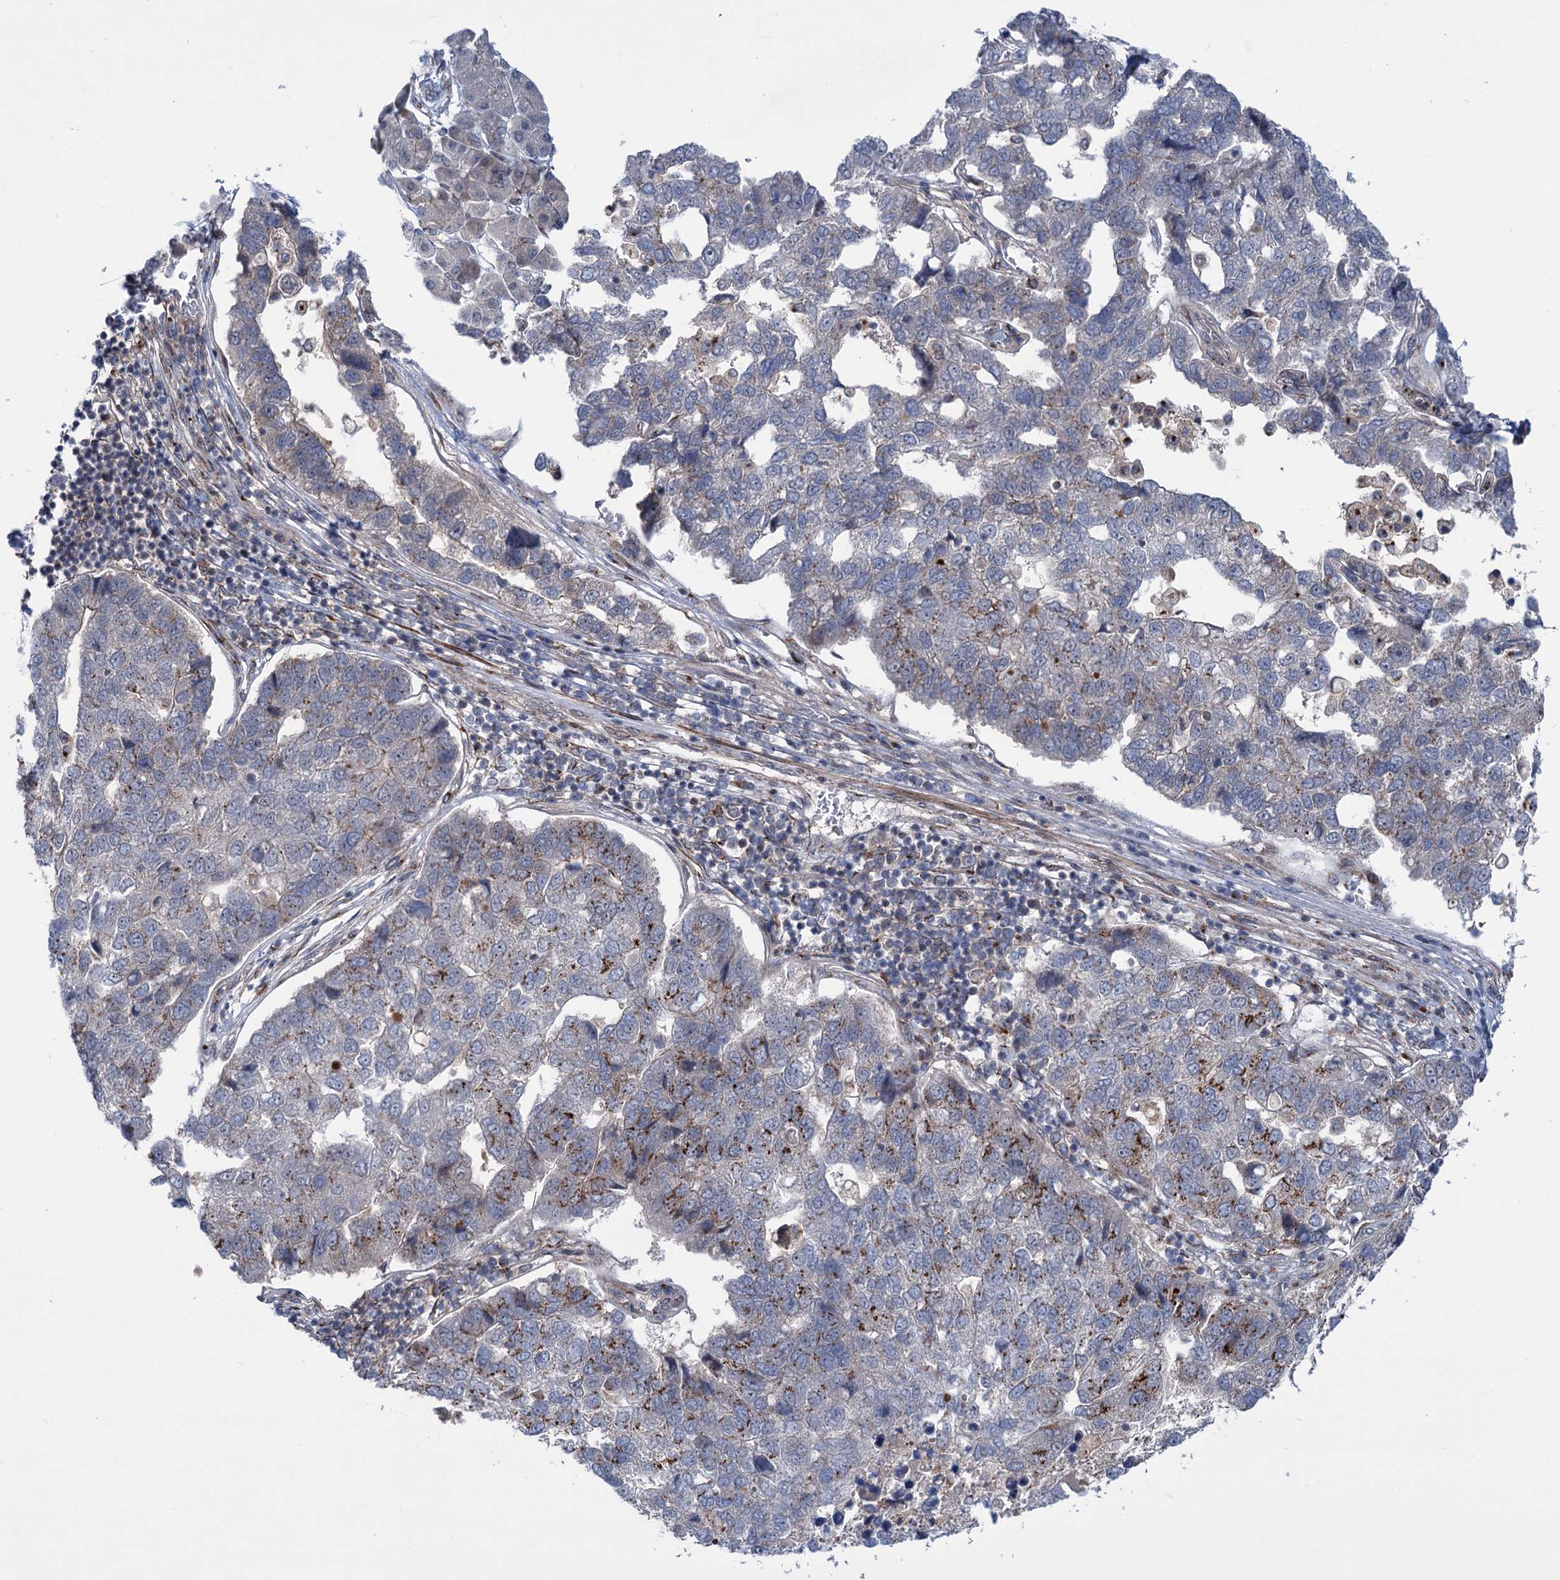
{"staining": {"intensity": "moderate", "quantity": "<25%", "location": "cytoplasmic/membranous"}, "tissue": "pancreatic cancer", "cell_type": "Tumor cells", "image_type": "cancer", "snomed": [{"axis": "morphology", "description": "Adenocarcinoma, NOS"}, {"axis": "topography", "description": "Pancreas"}], "caption": "A histopathology image of pancreatic adenocarcinoma stained for a protein demonstrates moderate cytoplasmic/membranous brown staining in tumor cells.", "gene": "ELP4", "patient": {"sex": "female", "age": 61}}